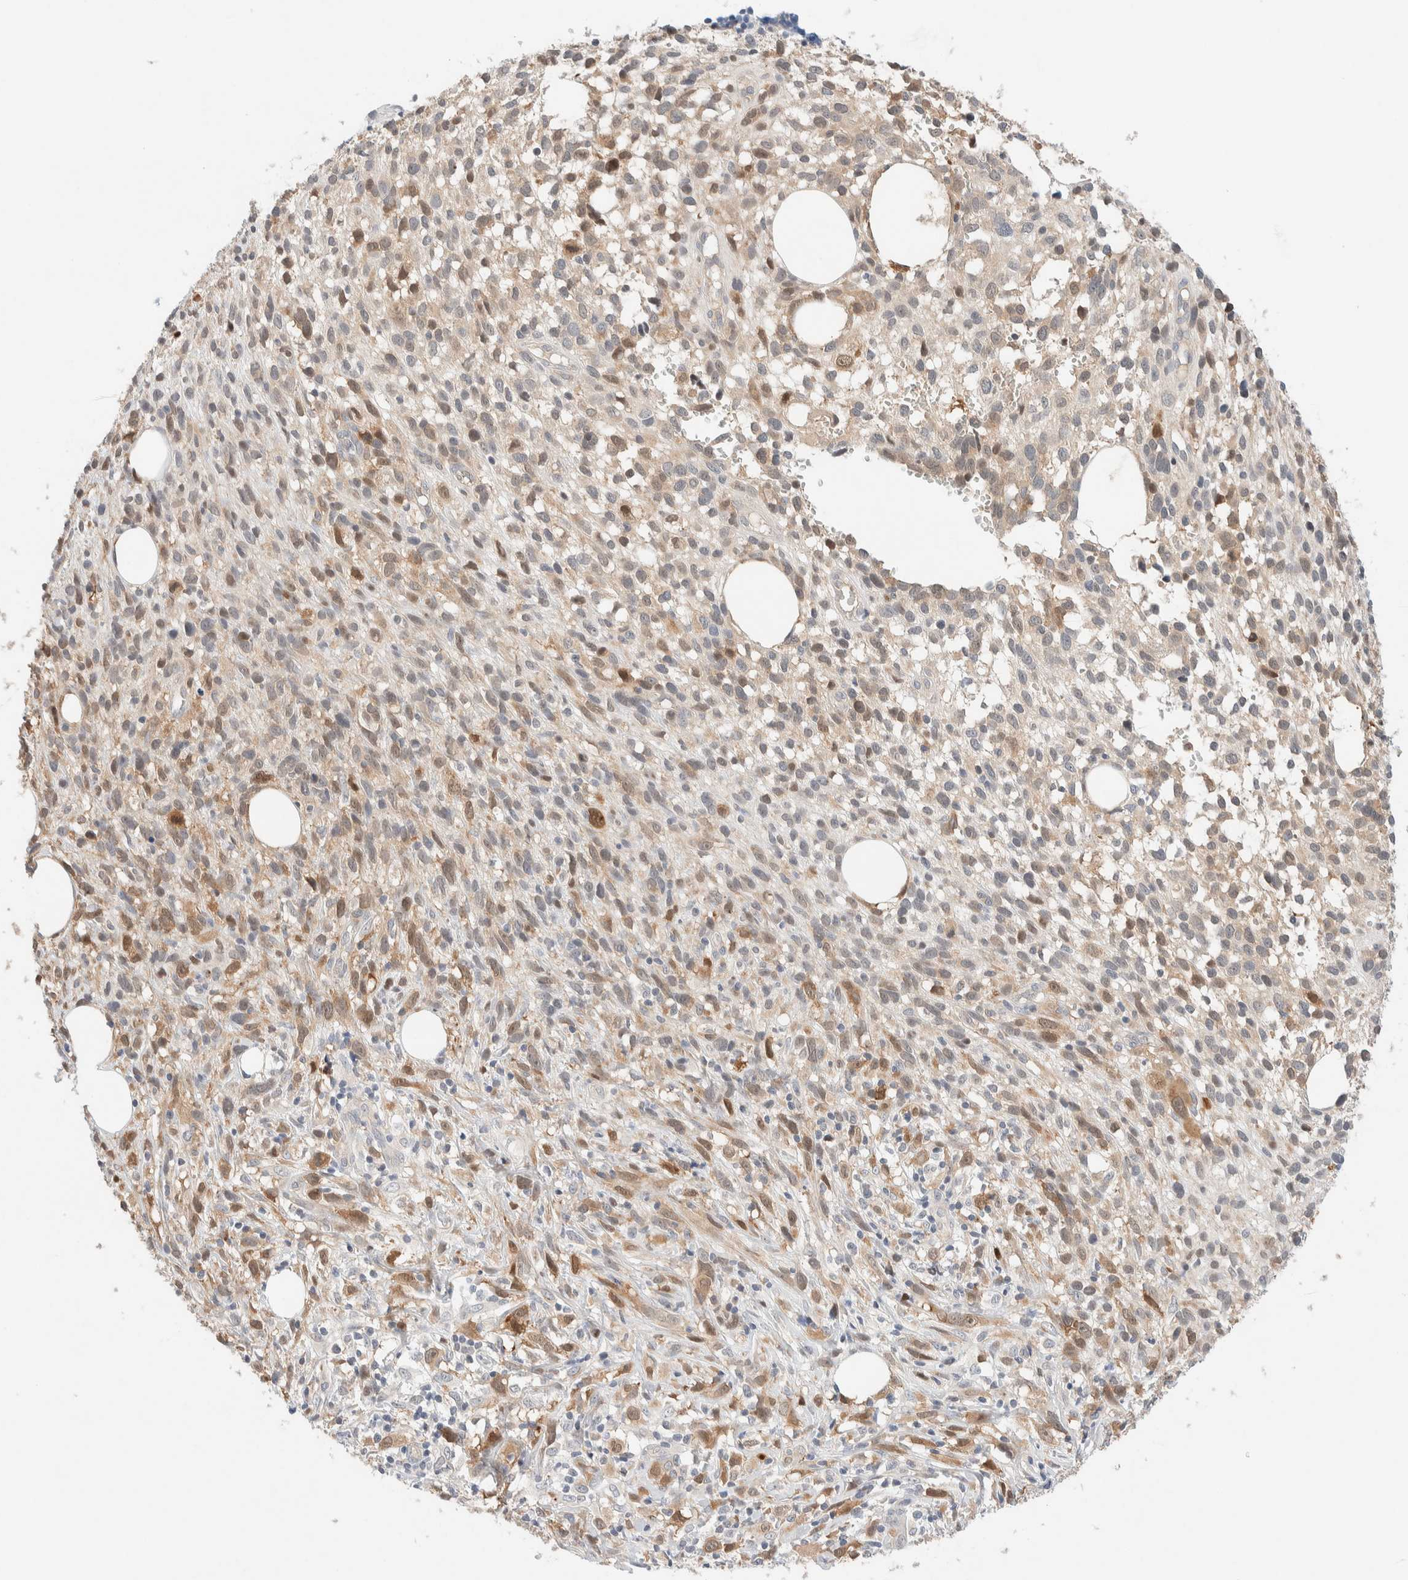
{"staining": {"intensity": "weak", "quantity": "25%-75%", "location": "cytoplasmic/membranous"}, "tissue": "melanoma", "cell_type": "Tumor cells", "image_type": "cancer", "snomed": [{"axis": "morphology", "description": "Malignant melanoma, NOS"}, {"axis": "topography", "description": "Skin"}], "caption": "The photomicrograph reveals a brown stain indicating the presence of a protein in the cytoplasmic/membranous of tumor cells in malignant melanoma.", "gene": "CHKA", "patient": {"sex": "female", "age": 55}}